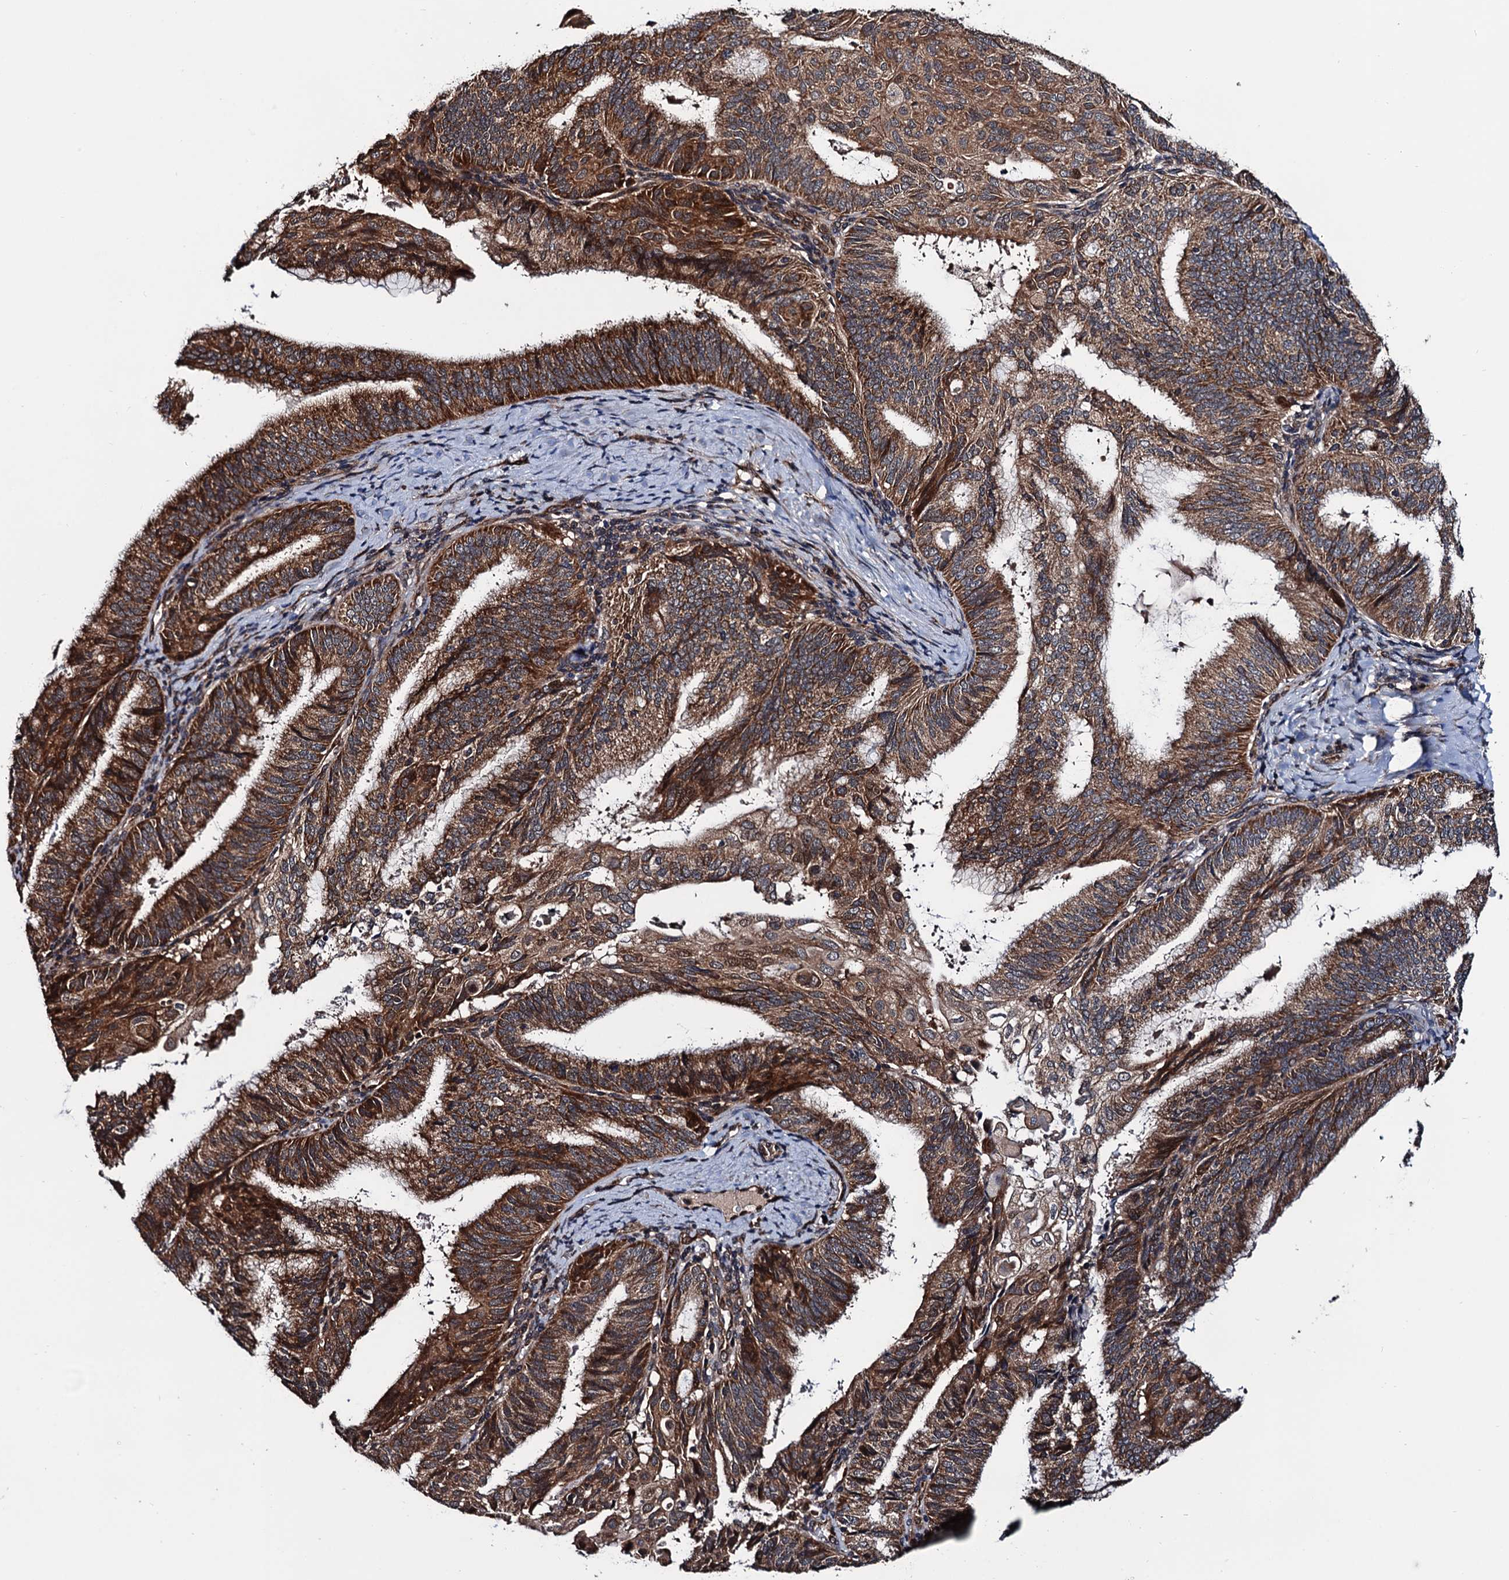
{"staining": {"intensity": "strong", "quantity": ">75%", "location": "cytoplasmic/membranous"}, "tissue": "endometrial cancer", "cell_type": "Tumor cells", "image_type": "cancer", "snomed": [{"axis": "morphology", "description": "Adenocarcinoma, NOS"}, {"axis": "topography", "description": "Endometrium"}], "caption": "Immunohistochemistry (IHC) image of endometrial cancer stained for a protein (brown), which reveals high levels of strong cytoplasmic/membranous positivity in approximately >75% of tumor cells.", "gene": "NAA16", "patient": {"sex": "female", "age": 49}}